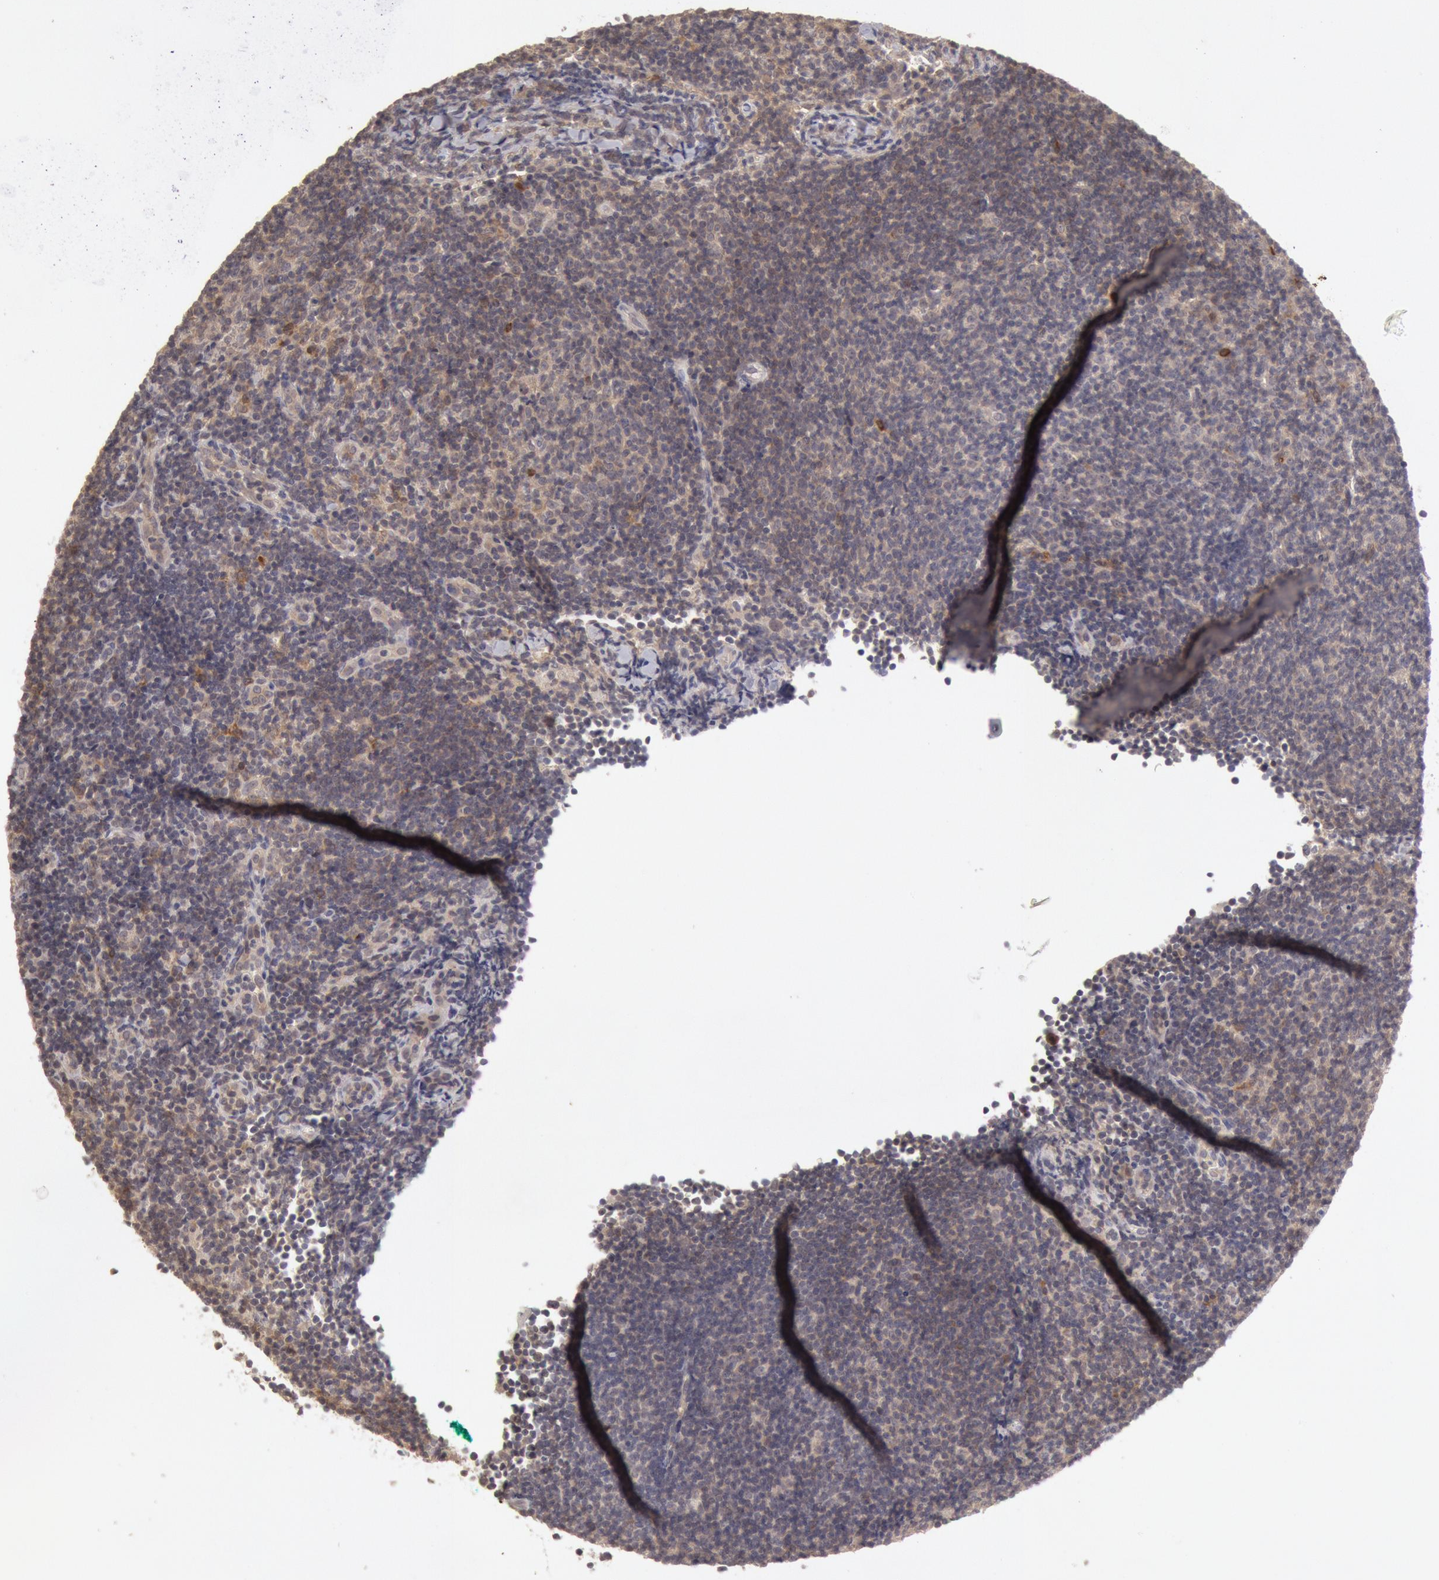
{"staining": {"intensity": "negative", "quantity": "none", "location": "none"}, "tissue": "lymphoma", "cell_type": "Tumor cells", "image_type": "cancer", "snomed": [{"axis": "morphology", "description": "Malignant lymphoma, non-Hodgkin's type, Low grade"}, {"axis": "topography", "description": "Lymph node"}], "caption": "A high-resolution image shows IHC staining of malignant lymphoma, non-Hodgkin's type (low-grade), which displays no significant positivity in tumor cells. (Brightfield microscopy of DAB (3,3'-diaminobenzidine) IHC at high magnification).", "gene": "ZFP36L1", "patient": {"sex": "male", "age": 49}}